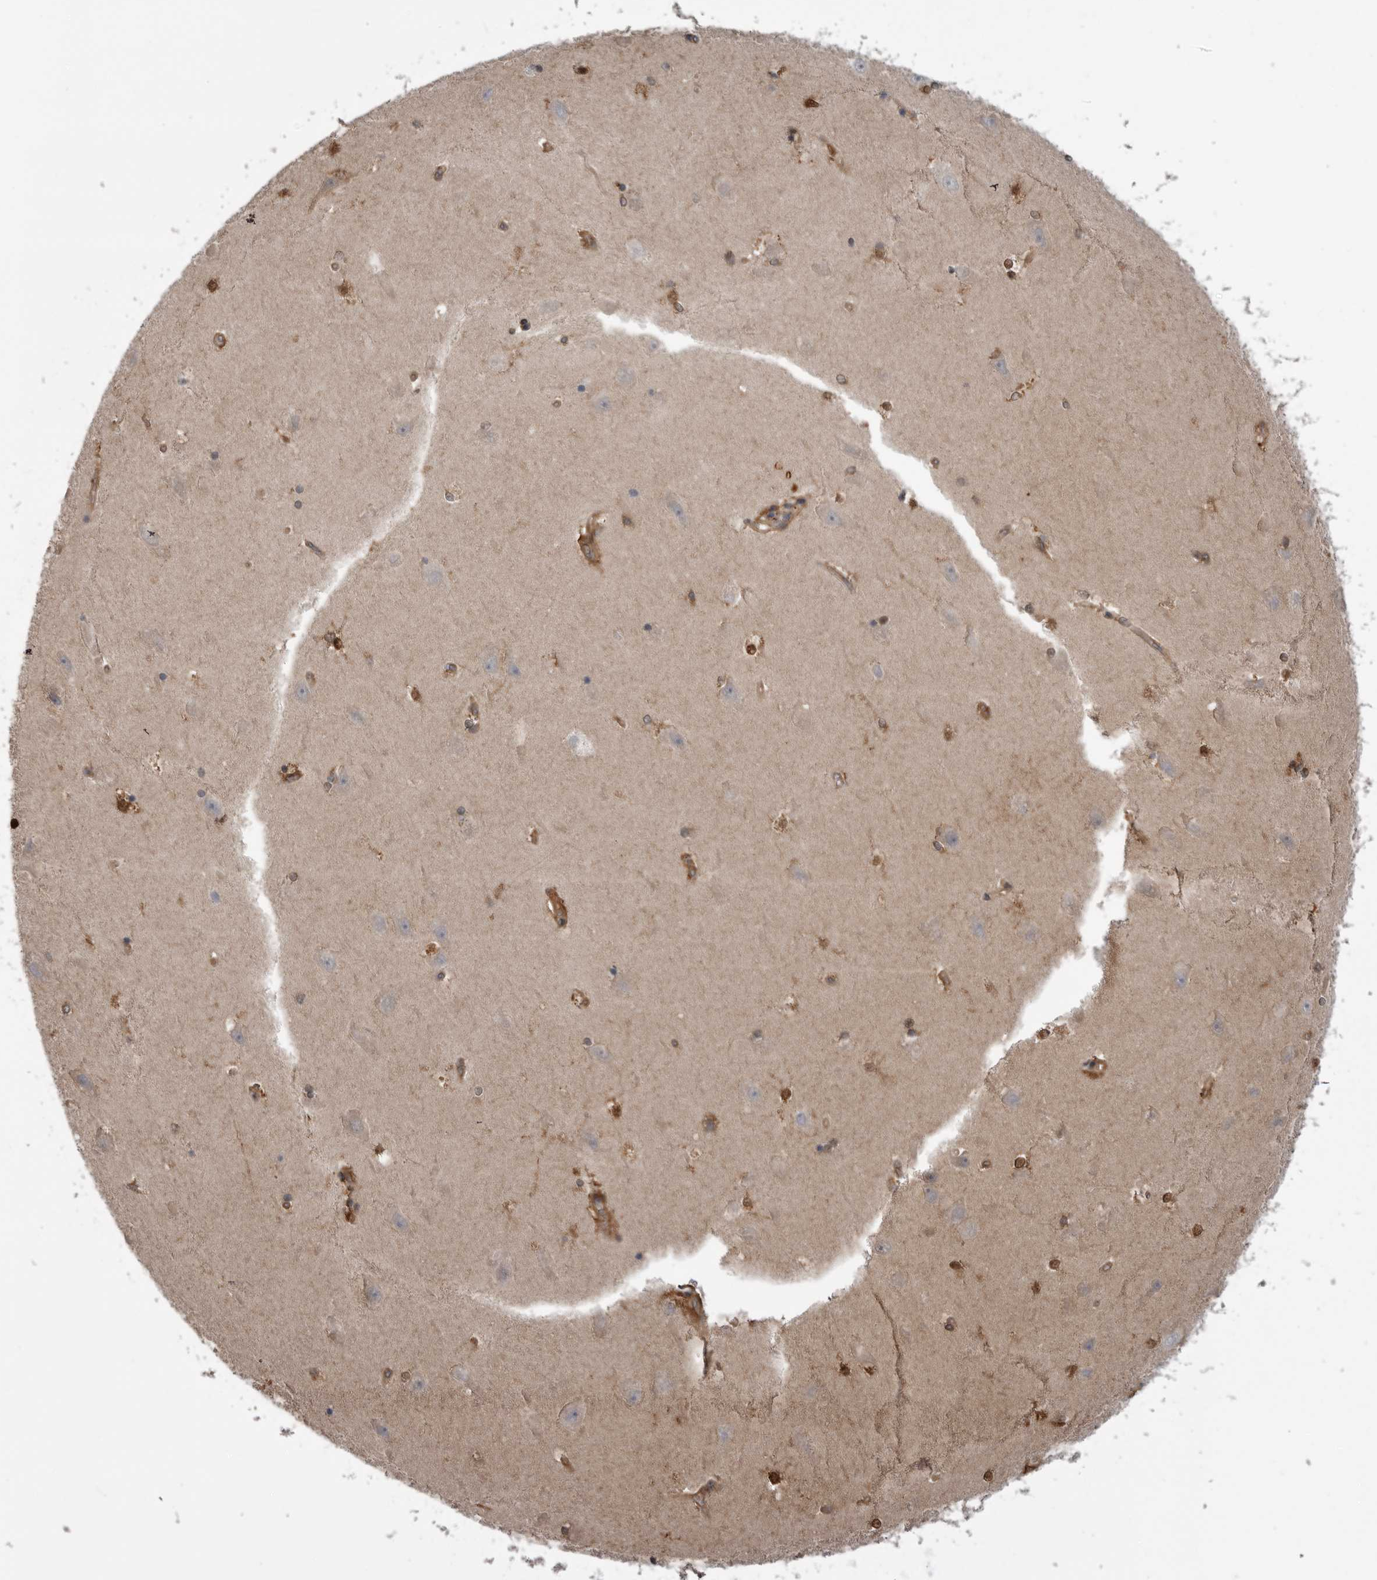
{"staining": {"intensity": "moderate", "quantity": ">75%", "location": "cytoplasmic/membranous,nuclear"}, "tissue": "hippocampus", "cell_type": "Glial cells", "image_type": "normal", "snomed": [{"axis": "morphology", "description": "Normal tissue, NOS"}, {"axis": "topography", "description": "Hippocampus"}], "caption": "Normal hippocampus was stained to show a protein in brown. There is medium levels of moderate cytoplasmic/membranous,nuclear expression in approximately >75% of glial cells.", "gene": "RAB3GAP2", "patient": {"sex": "male", "age": 45}}